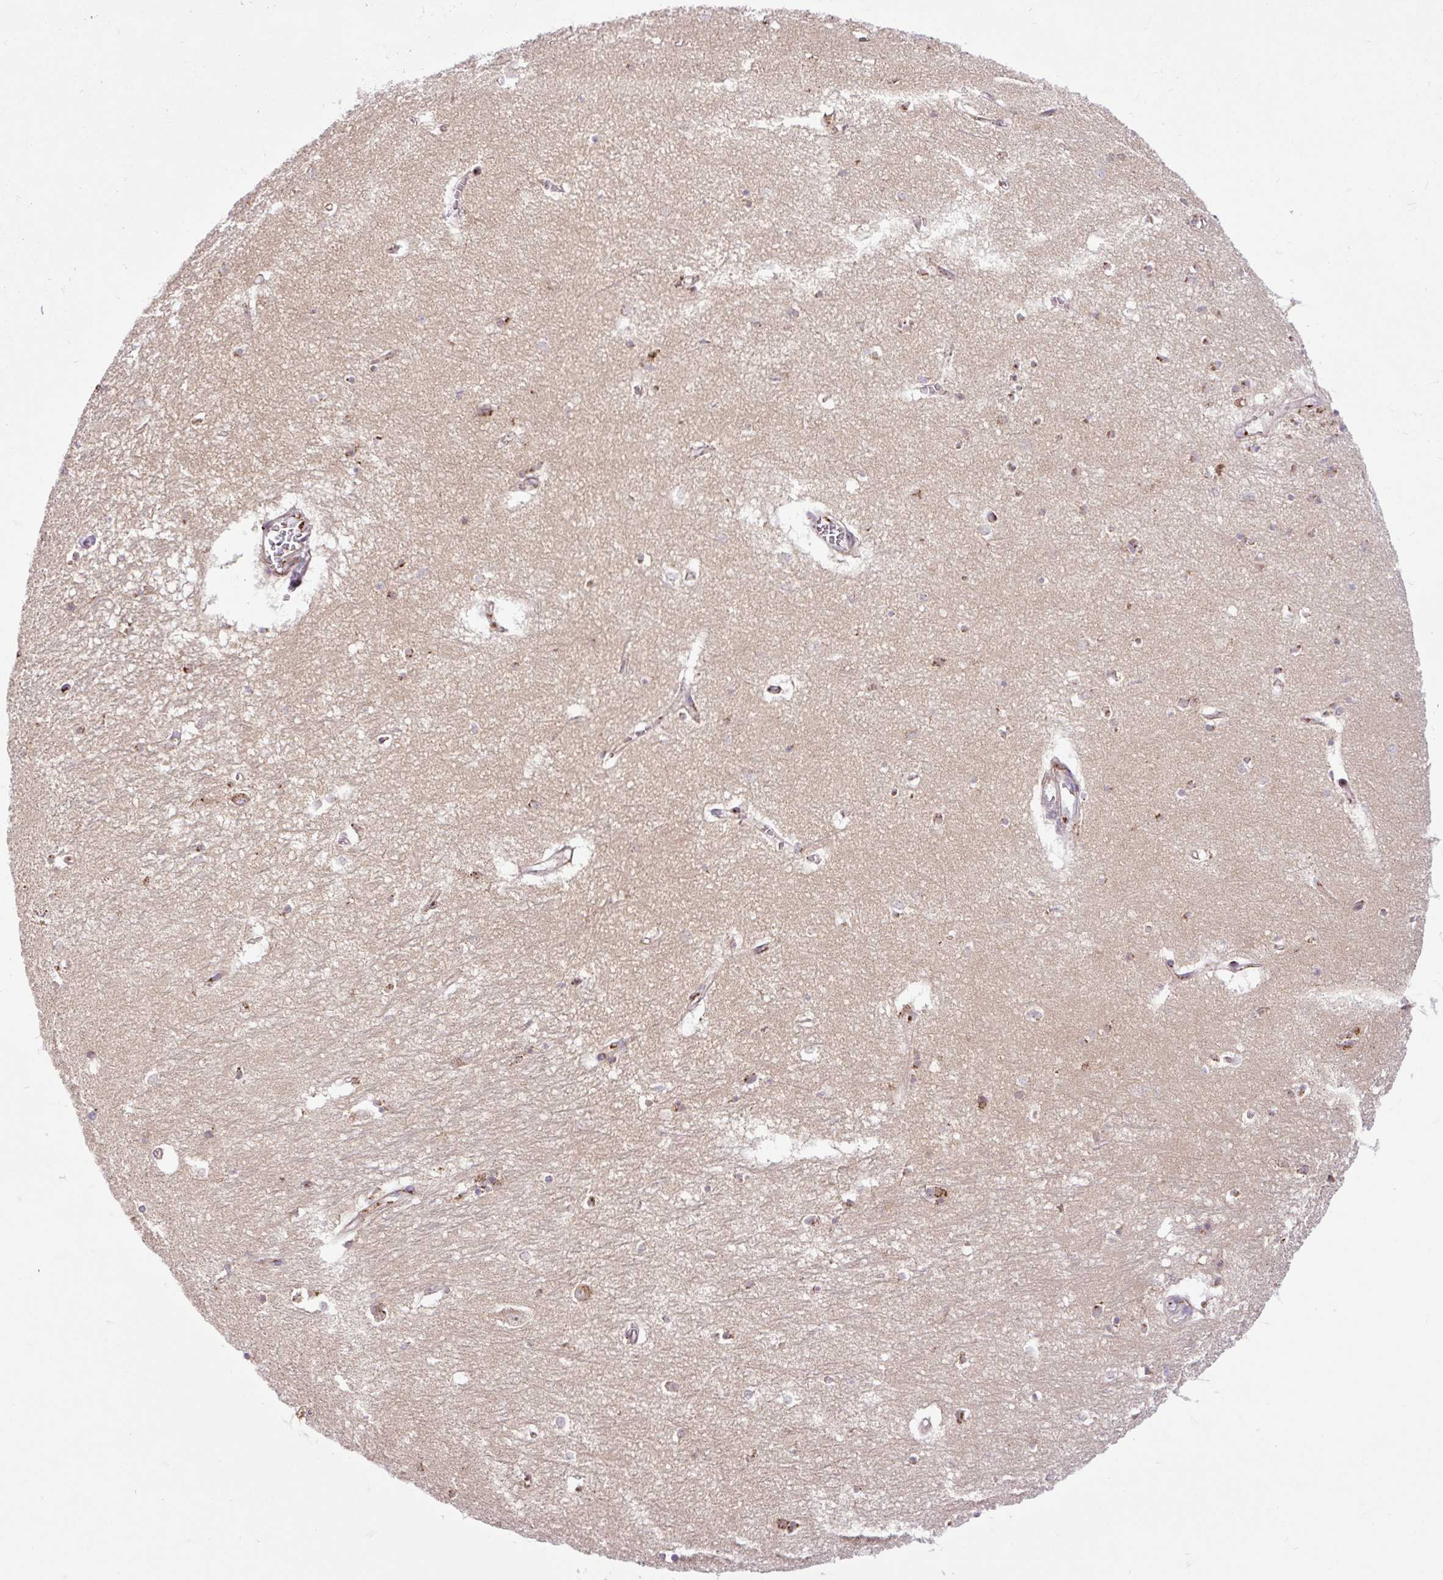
{"staining": {"intensity": "strong", "quantity": "<25%", "location": "cytoplasmic/membranous"}, "tissue": "hippocampus", "cell_type": "Glial cells", "image_type": "normal", "snomed": [{"axis": "morphology", "description": "Normal tissue, NOS"}, {"axis": "topography", "description": "Hippocampus"}], "caption": "Protein expression analysis of benign human hippocampus reveals strong cytoplasmic/membranous expression in approximately <25% of glial cells.", "gene": "MSMP", "patient": {"sex": "female", "age": 64}}